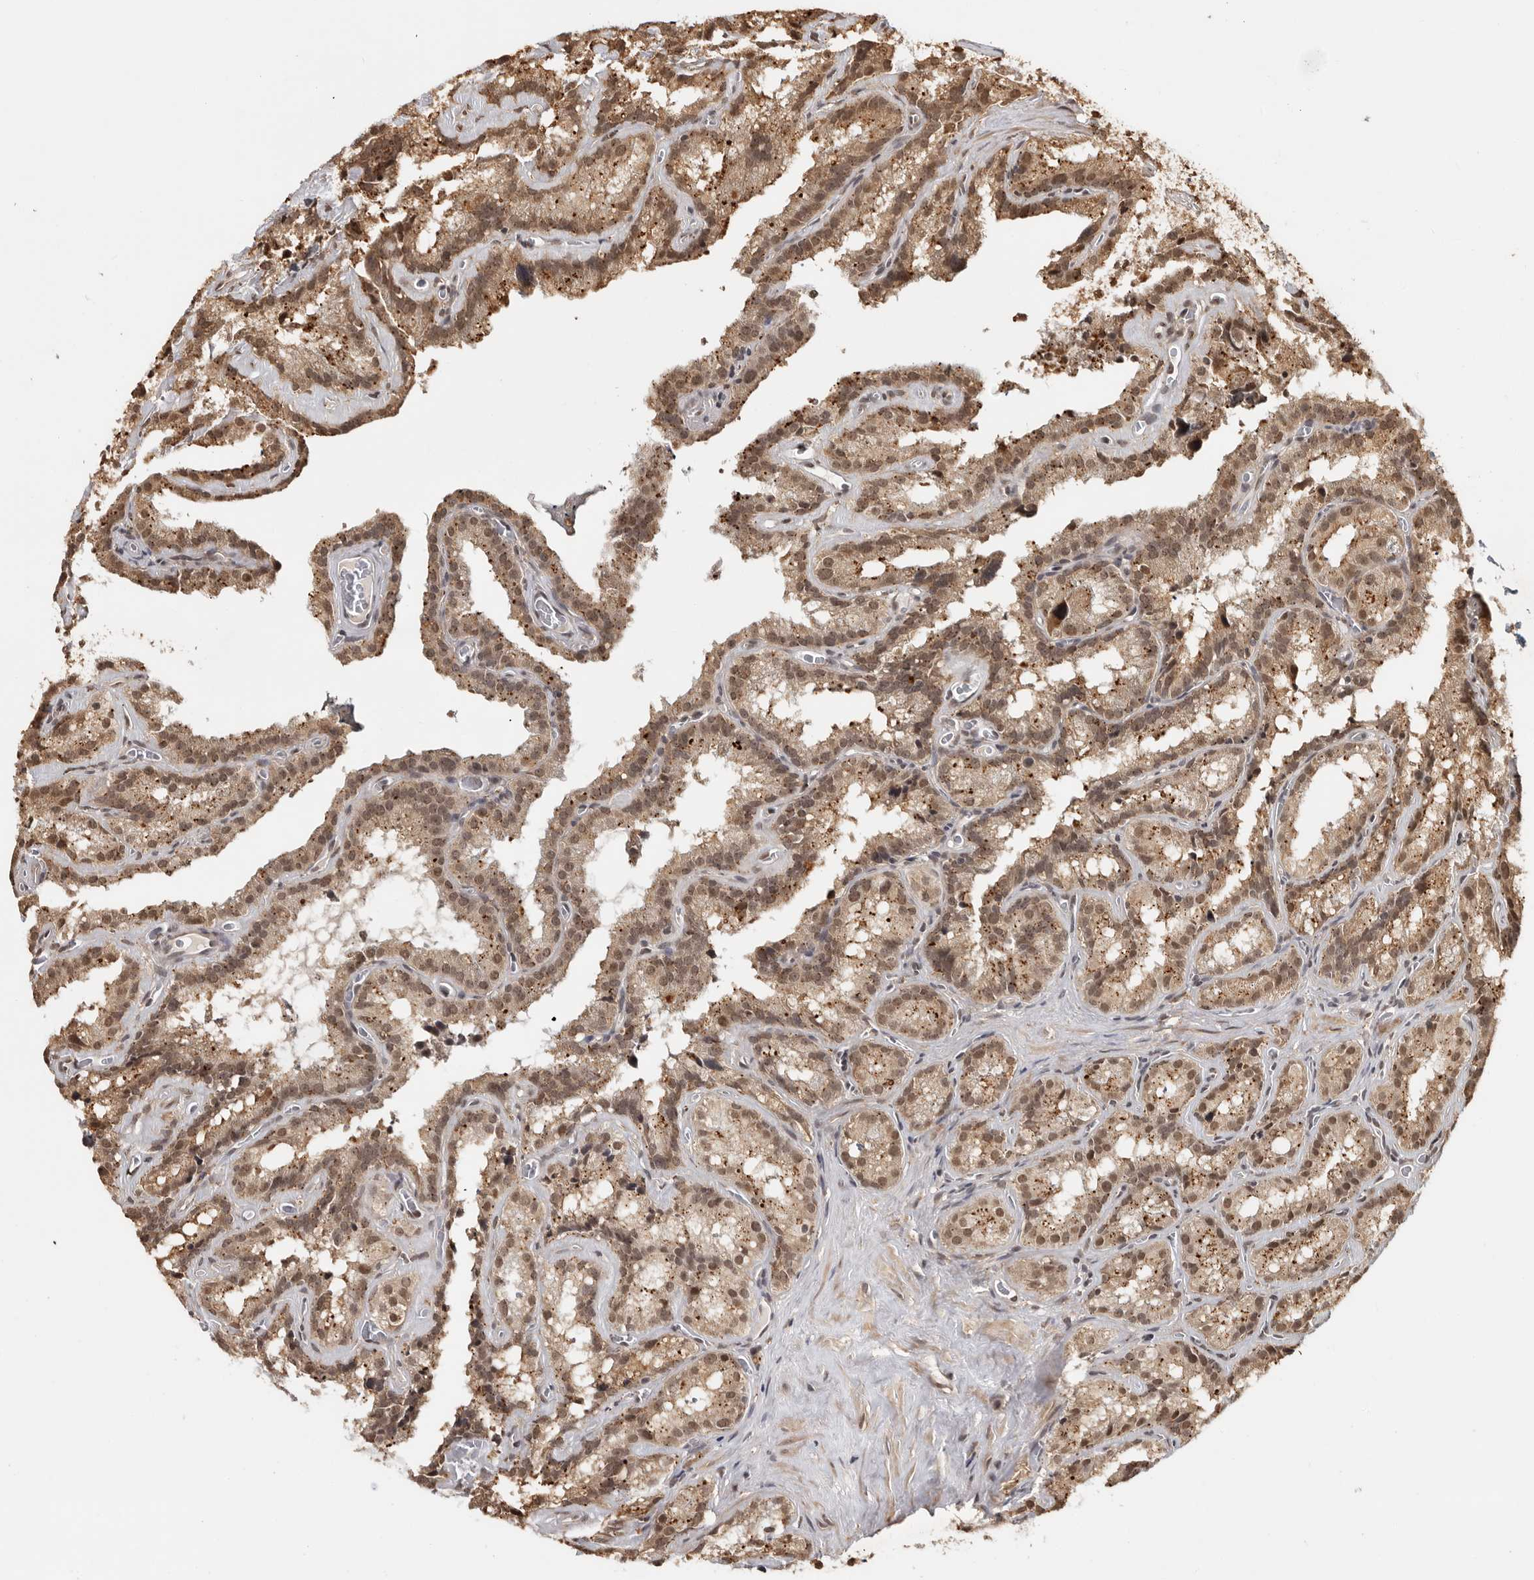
{"staining": {"intensity": "moderate", "quantity": ">75%", "location": "cytoplasmic/membranous,nuclear"}, "tissue": "seminal vesicle", "cell_type": "Glandular cells", "image_type": "normal", "snomed": [{"axis": "morphology", "description": "Normal tissue, NOS"}, {"axis": "topography", "description": "Prostate"}, {"axis": "topography", "description": "Seminal veicle"}], "caption": "Immunohistochemical staining of benign human seminal vesicle demonstrates >75% levels of moderate cytoplasmic/membranous,nuclear protein positivity in approximately >75% of glandular cells. Nuclei are stained in blue.", "gene": "ZNF83", "patient": {"sex": "male", "age": 59}}